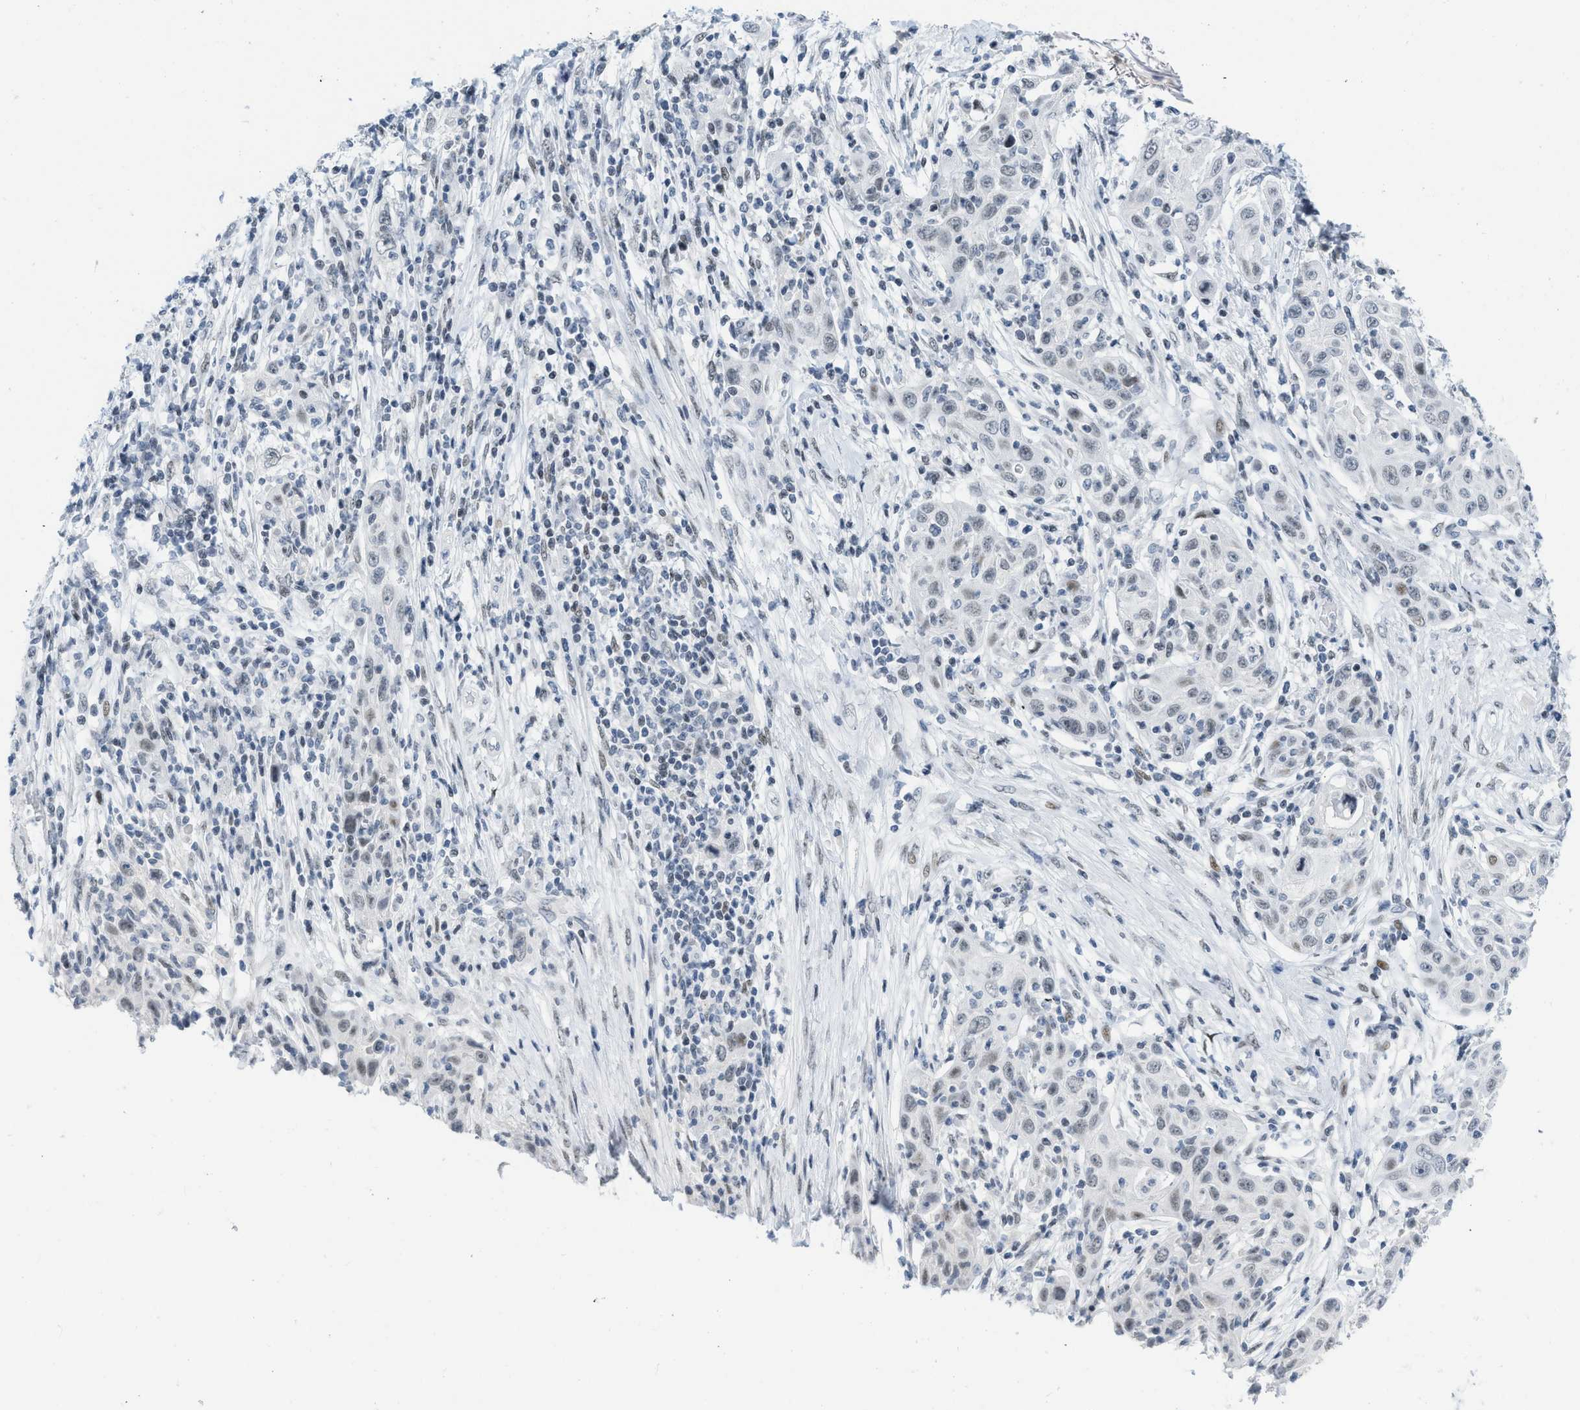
{"staining": {"intensity": "negative", "quantity": "none", "location": "none"}, "tissue": "skin cancer", "cell_type": "Tumor cells", "image_type": "cancer", "snomed": [{"axis": "morphology", "description": "Squamous cell carcinoma, NOS"}, {"axis": "topography", "description": "Skin"}], "caption": "The immunohistochemistry (IHC) image has no significant positivity in tumor cells of squamous cell carcinoma (skin) tissue.", "gene": "PBX1", "patient": {"sex": "female", "age": 88}}